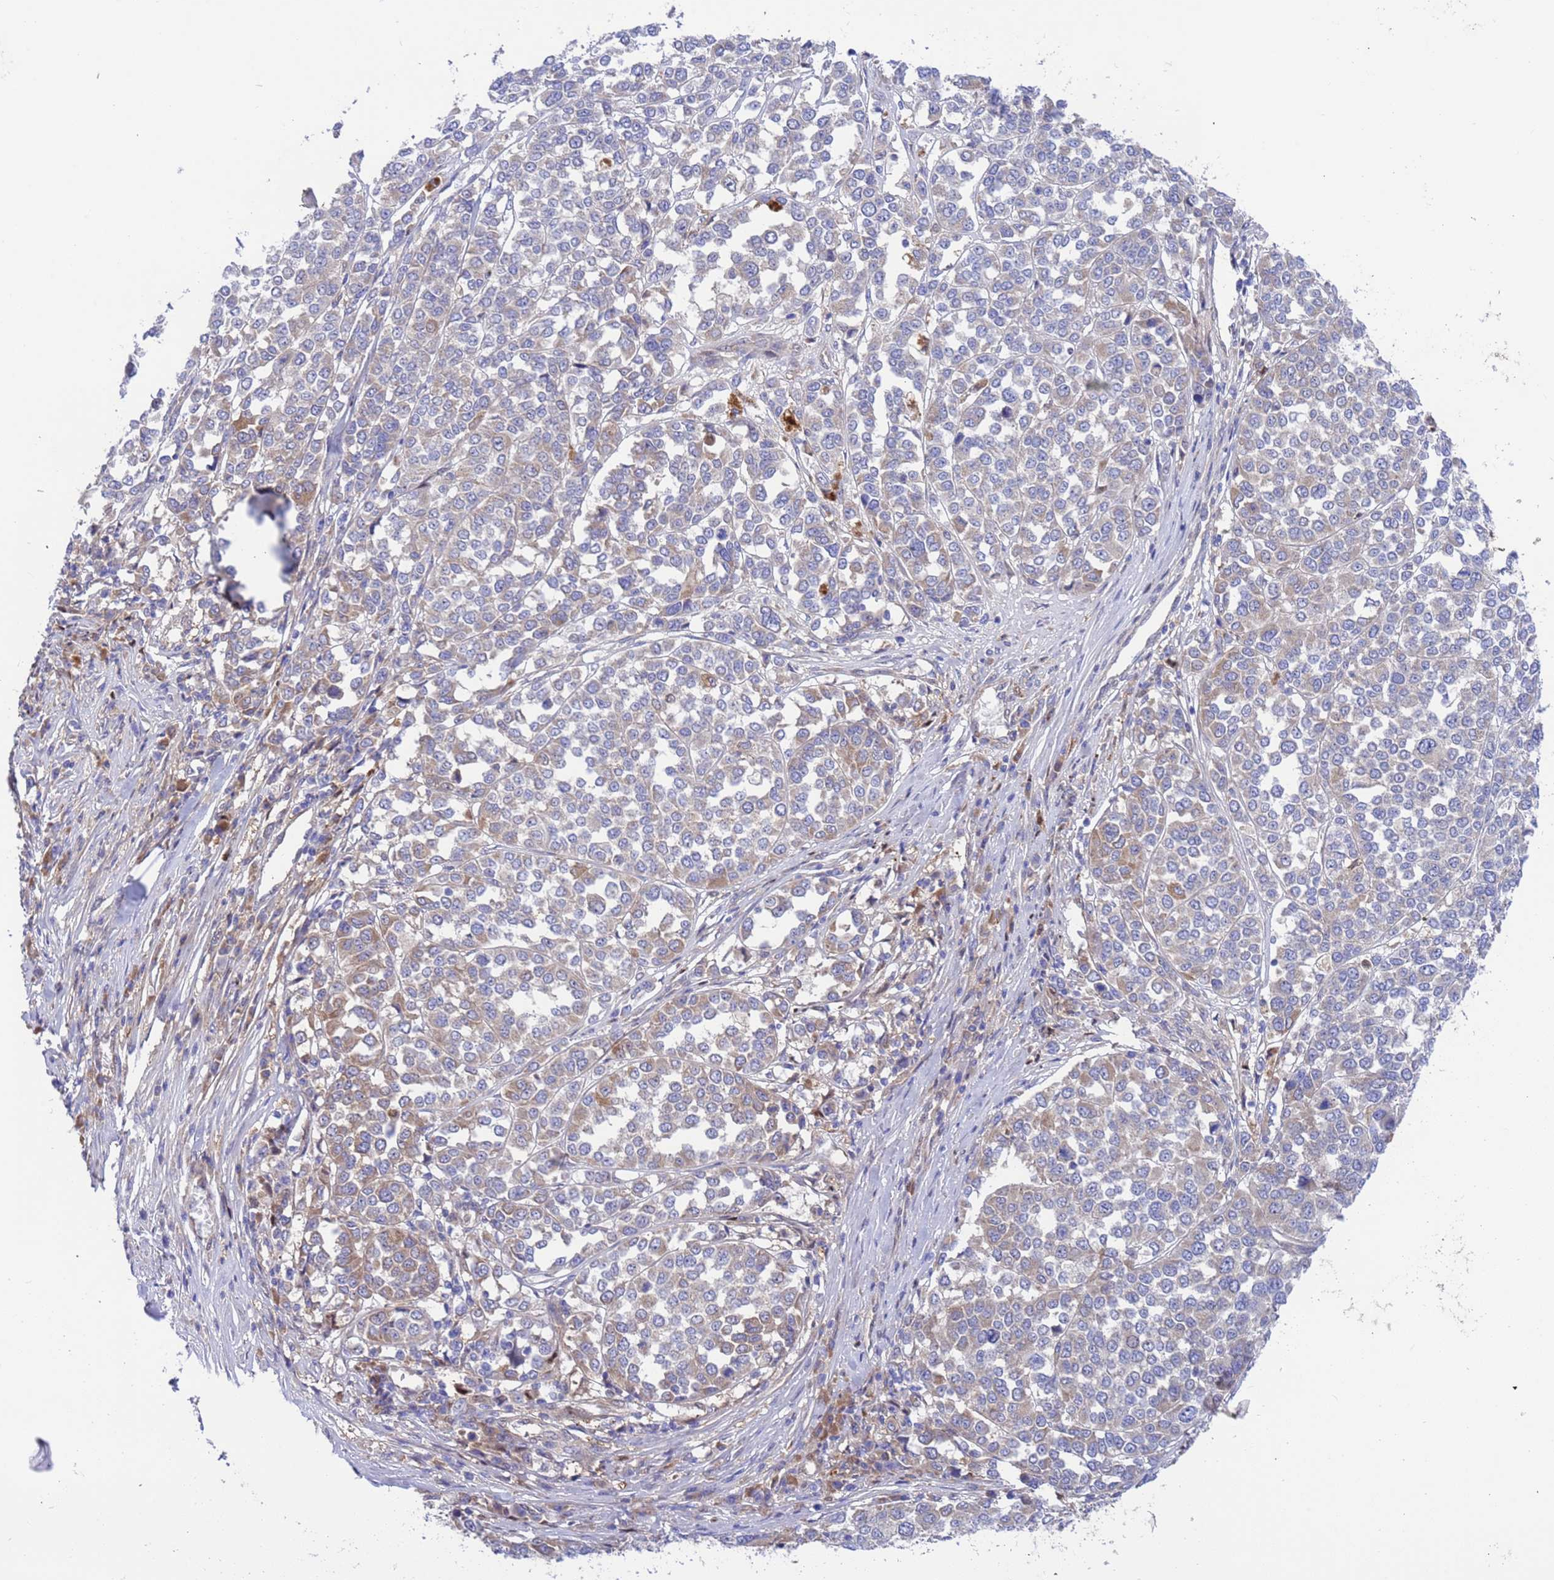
{"staining": {"intensity": "weak", "quantity": "<25%", "location": "cytoplasmic/membranous"}, "tissue": "melanoma", "cell_type": "Tumor cells", "image_type": "cancer", "snomed": [{"axis": "morphology", "description": "Malignant melanoma, Metastatic site"}, {"axis": "topography", "description": "Lymph node"}], "caption": "Immunohistochemistry (IHC) of malignant melanoma (metastatic site) exhibits no positivity in tumor cells. (DAB (3,3'-diaminobenzidine) immunohistochemistry visualized using brightfield microscopy, high magnification).", "gene": "FOXRED1", "patient": {"sex": "male", "age": 44}}